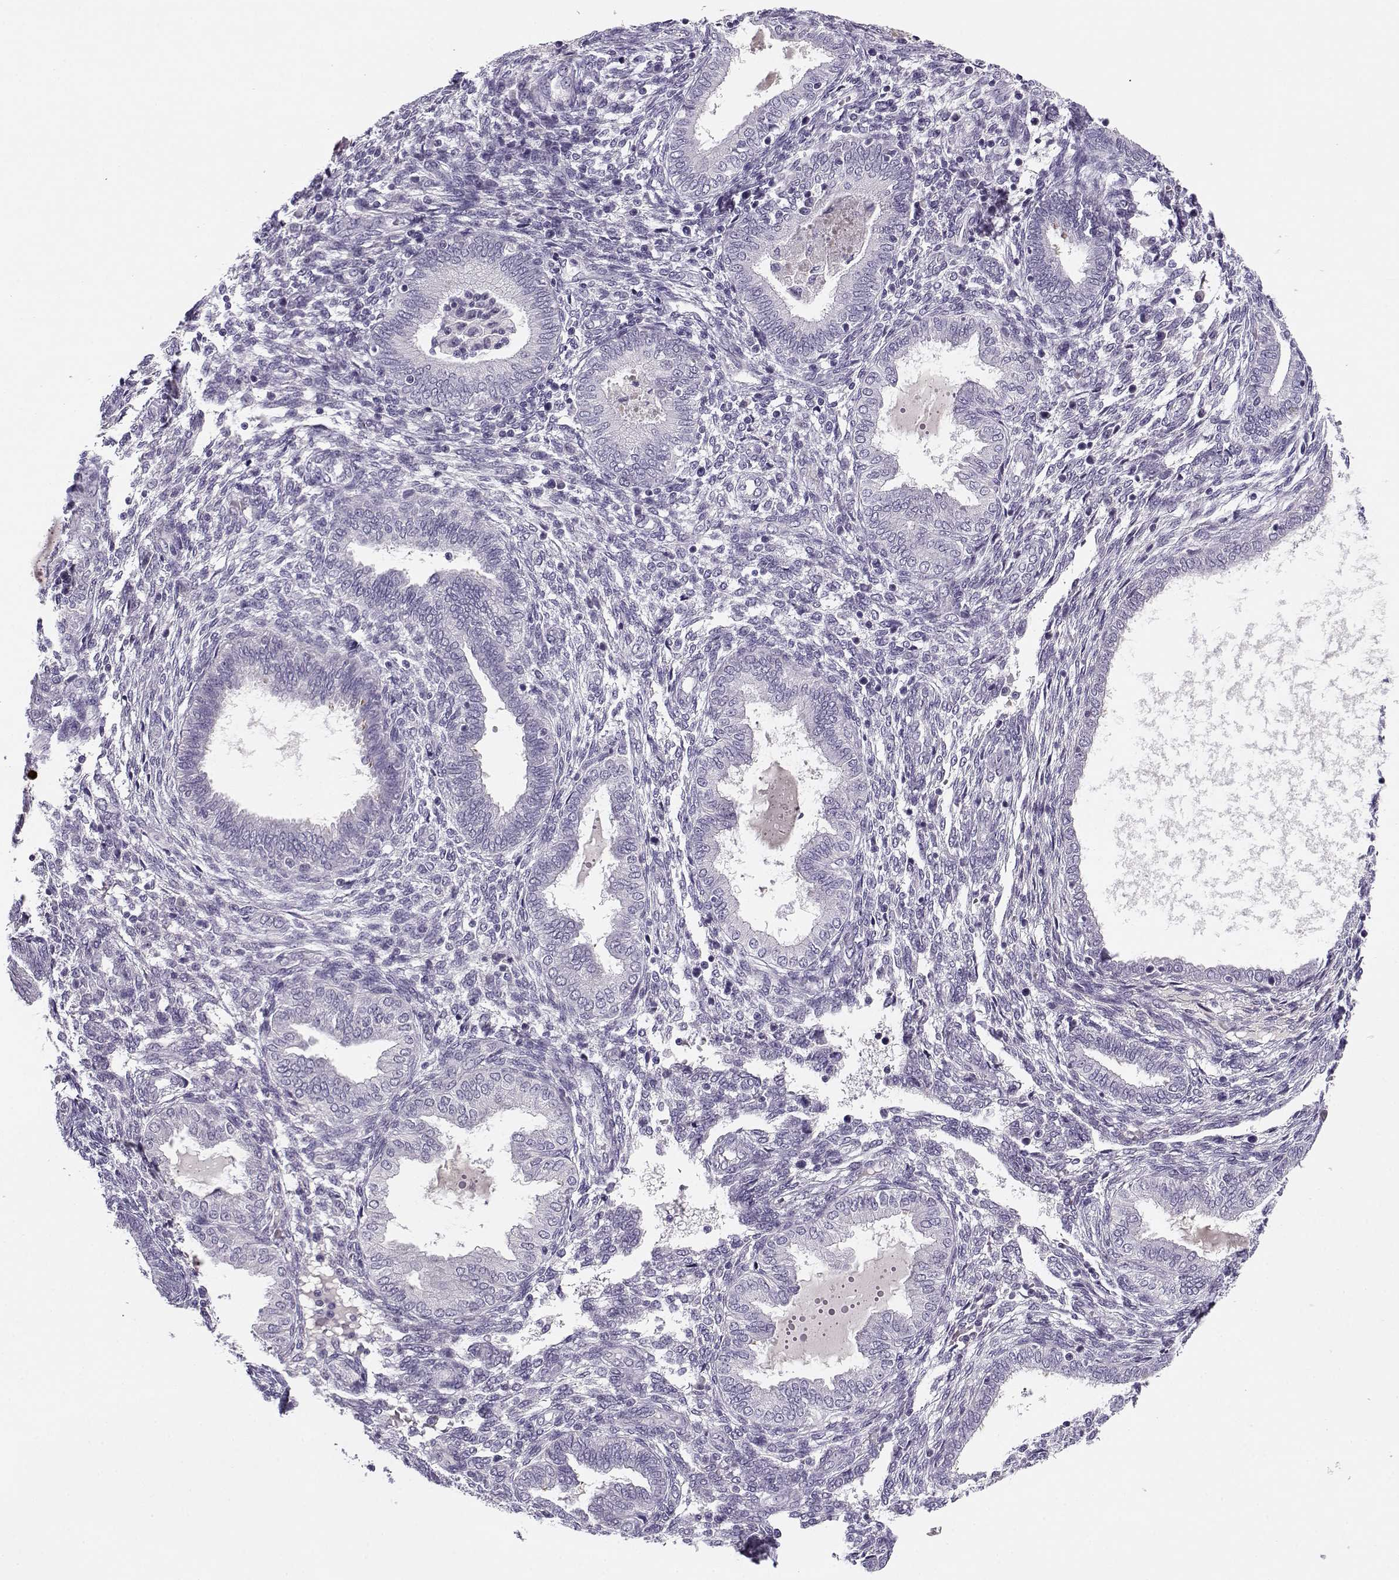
{"staining": {"intensity": "negative", "quantity": "none", "location": "none"}, "tissue": "endometrium", "cell_type": "Cells in endometrial stroma", "image_type": "normal", "snomed": [{"axis": "morphology", "description": "Normal tissue, NOS"}, {"axis": "topography", "description": "Endometrium"}], "caption": "Immunohistochemical staining of unremarkable human endometrium displays no significant expression in cells in endometrial stroma. The staining is performed using DAB (3,3'-diaminobenzidine) brown chromogen with nuclei counter-stained in using hematoxylin.", "gene": "CFAP77", "patient": {"sex": "female", "age": 42}}